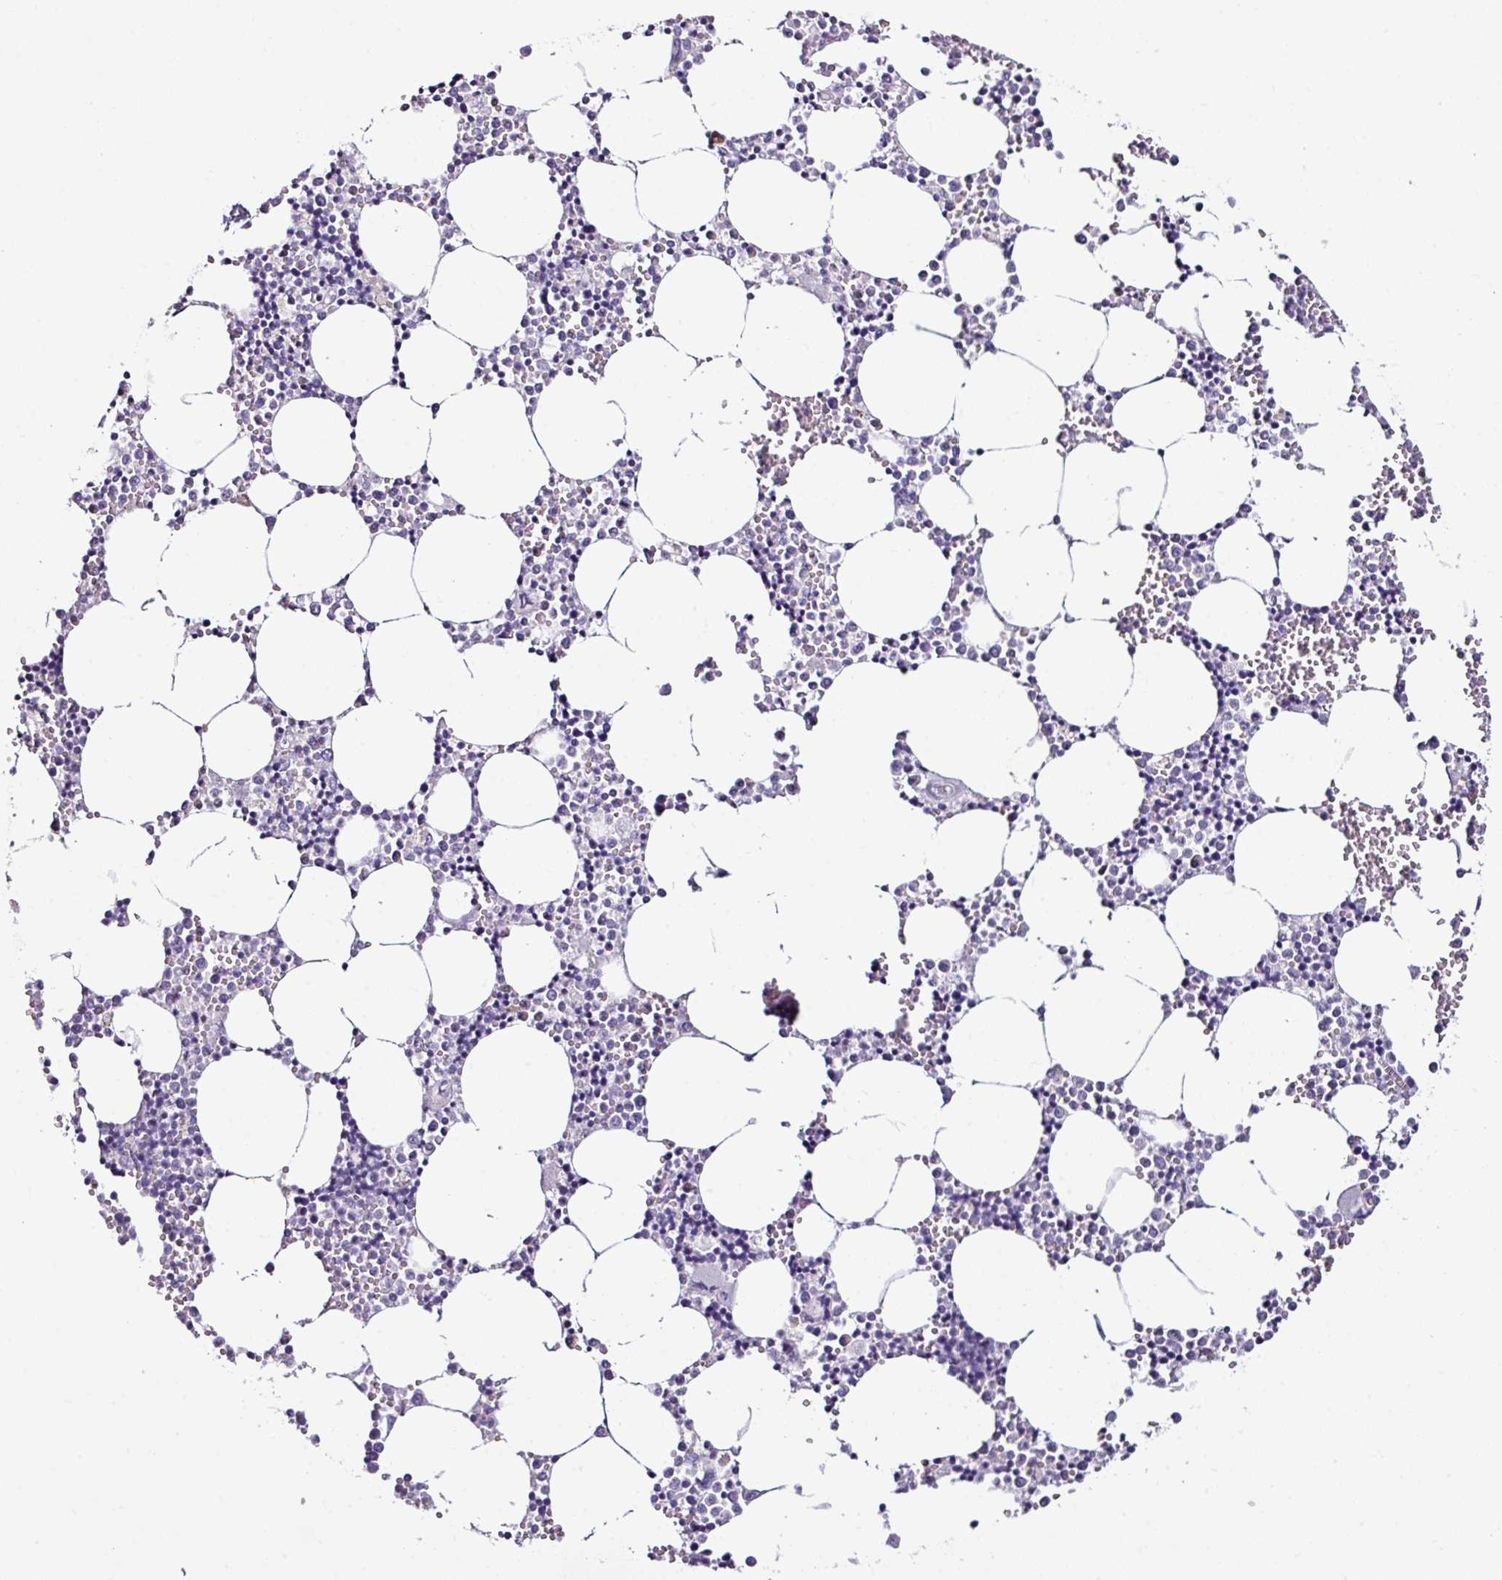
{"staining": {"intensity": "negative", "quantity": "none", "location": "none"}, "tissue": "bone marrow", "cell_type": "Hematopoietic cells", "image_type": "normal", "snomed": [{"axis": "morphology", "description": "Normal tissue, NOS"}, {"axis": "topography", "description": "Bone marrow"}], "caption": "IHC of unremarkable bone marrow displays no staining in hematopoietic cells.", "gene": "GLP2R", "patient": {"sex": "male", "age": 54}}